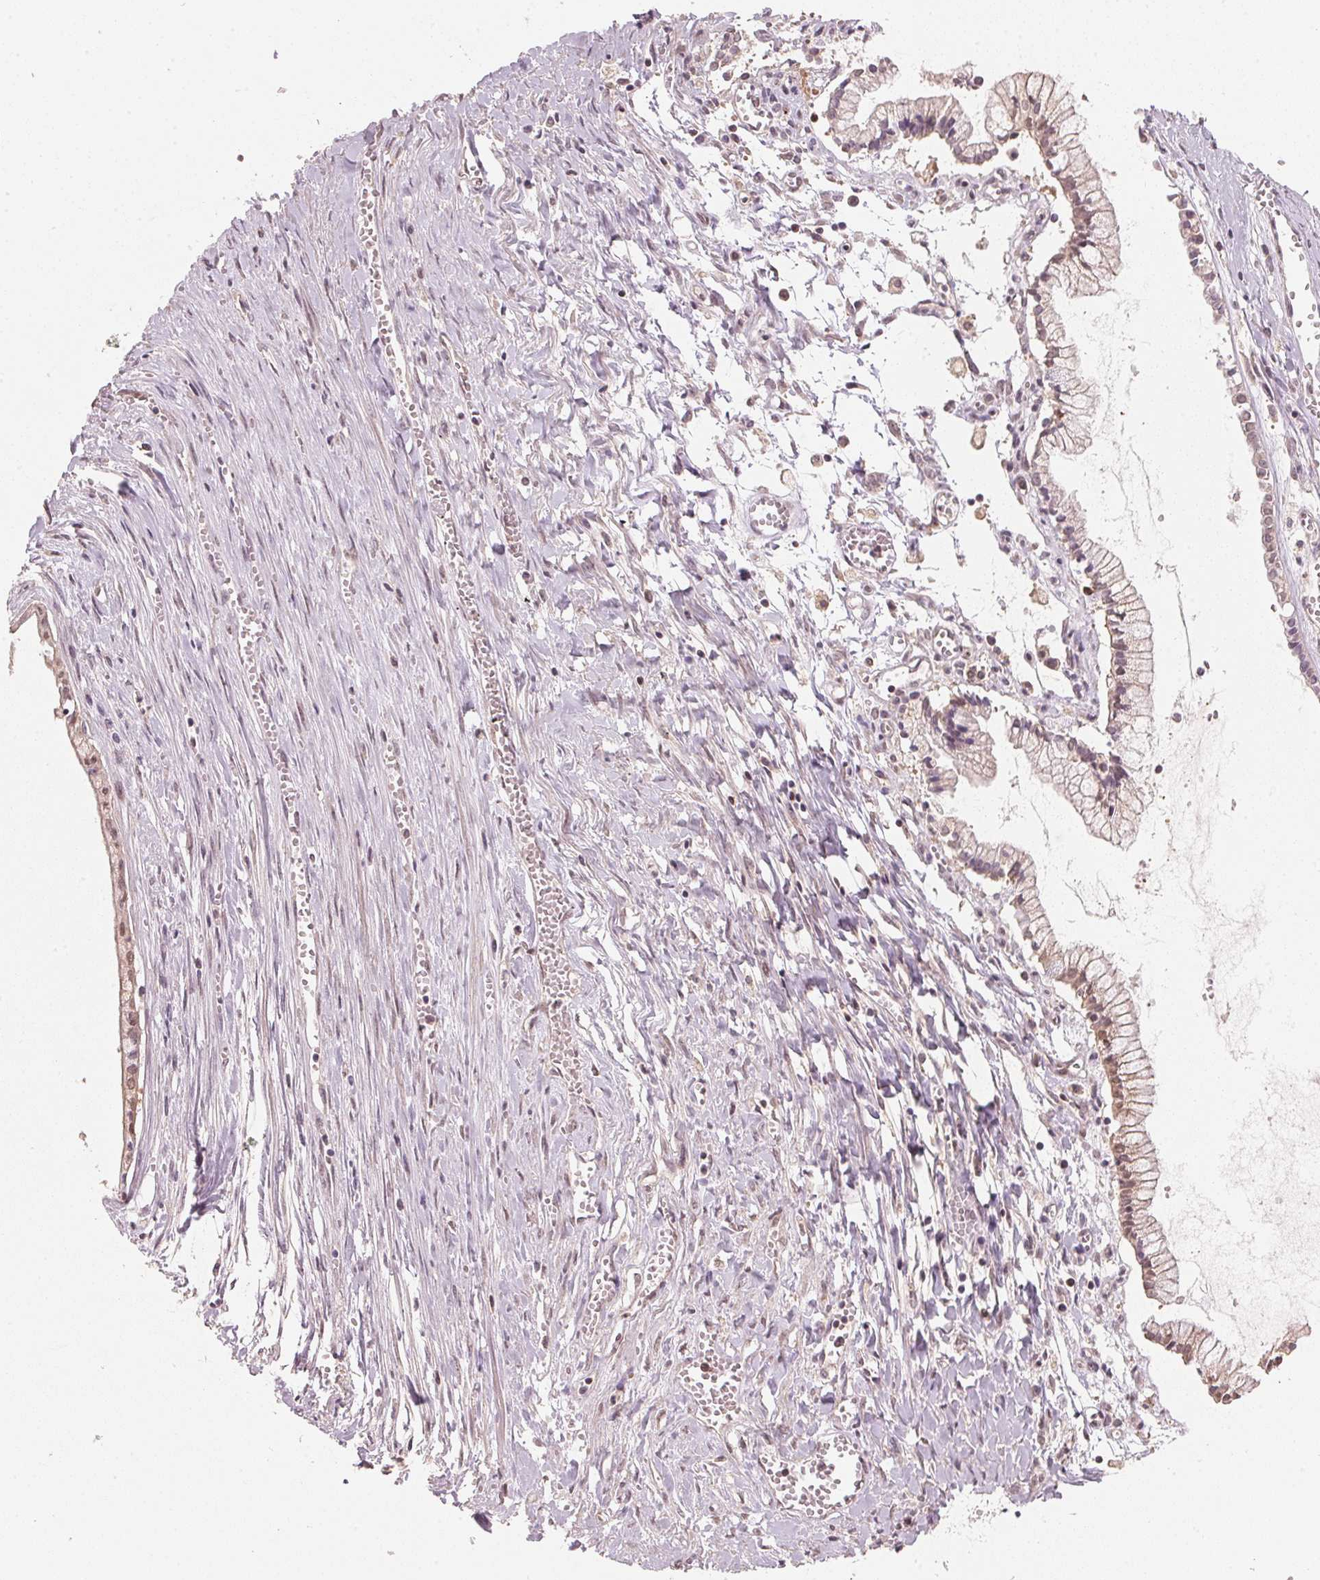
{"staining": {"intensity": "weak", "quantity": "25%-75%", "location": "cytoplasmic/membranous"}, "tissue": "ovarian cancer", "cell_type": "Tumor cells", "image_type": "cancer", "snomed": [{"axis": "morphology", "description": "Cystadenocarcinoma, mucinous, NOS"}, {"axis": "topography", "description": "Ovary"}], "caption": "An image showing weak cytoplasmic/membranous expression in approximately 25%-75% of tumor cells in ovarian cancer, as visualized by brown immunohistochemical staining.", "gene": "C2orf73", "patient": {"sex": "female", "age": 67}}